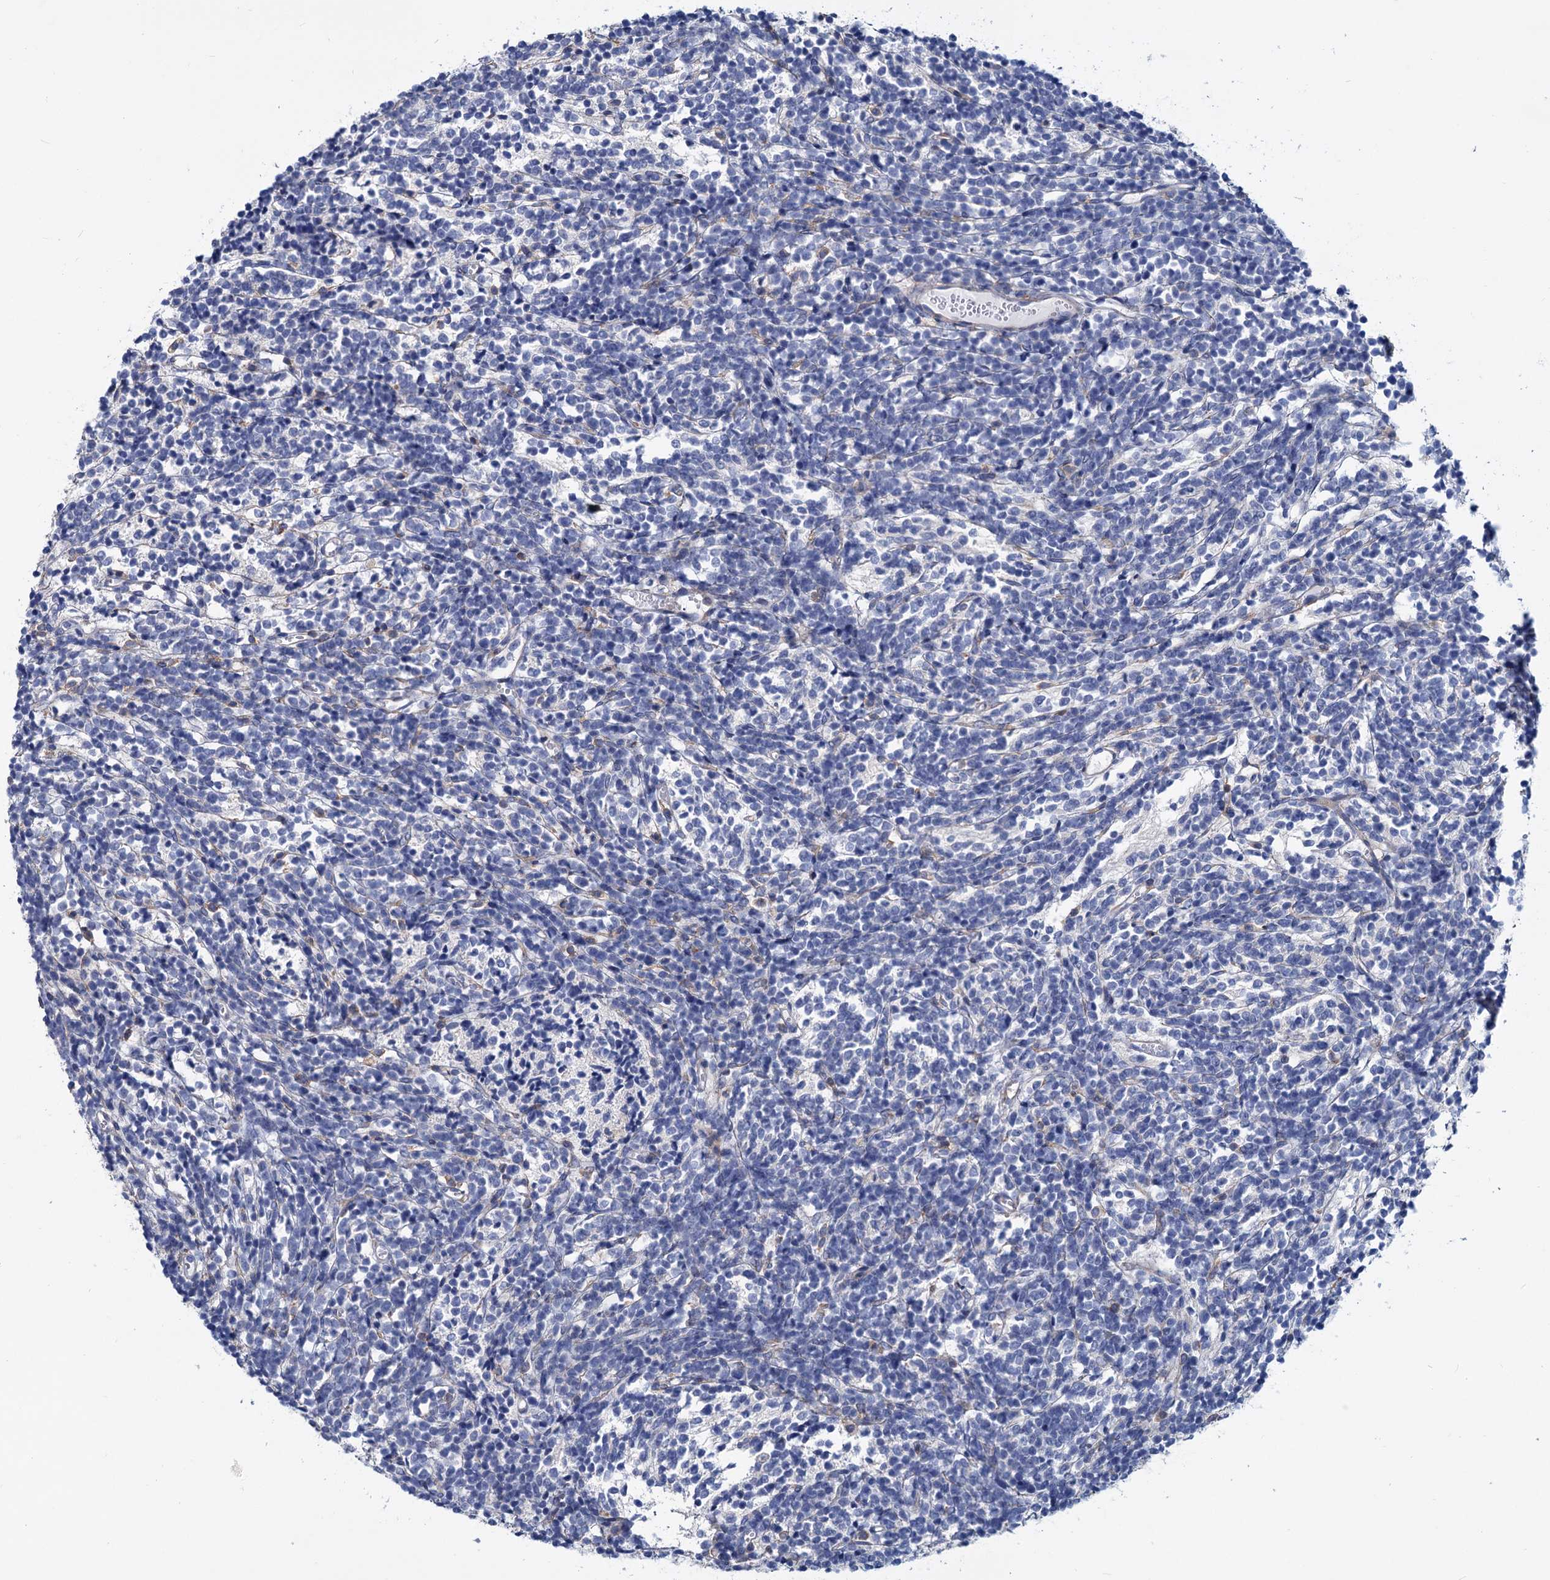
{"staining": {"intensity": "negative", "quantity": "none", "location": "none"}, "tissue": "glioma", "cell_type": "Tumor cells", "image_type": "cancer", "snomed": [{"axis": "morphology", "description": "Glioma, malignant, Low grade"}, {"axis": "topography", "description": "Brain"}], "caption": "Immunohistochemical staining of low-grade glioma (malignant) displays no significant positivity in tumor cells.", "gene": "LRCH4", "patient": {"sex": "female", "age": 1}}